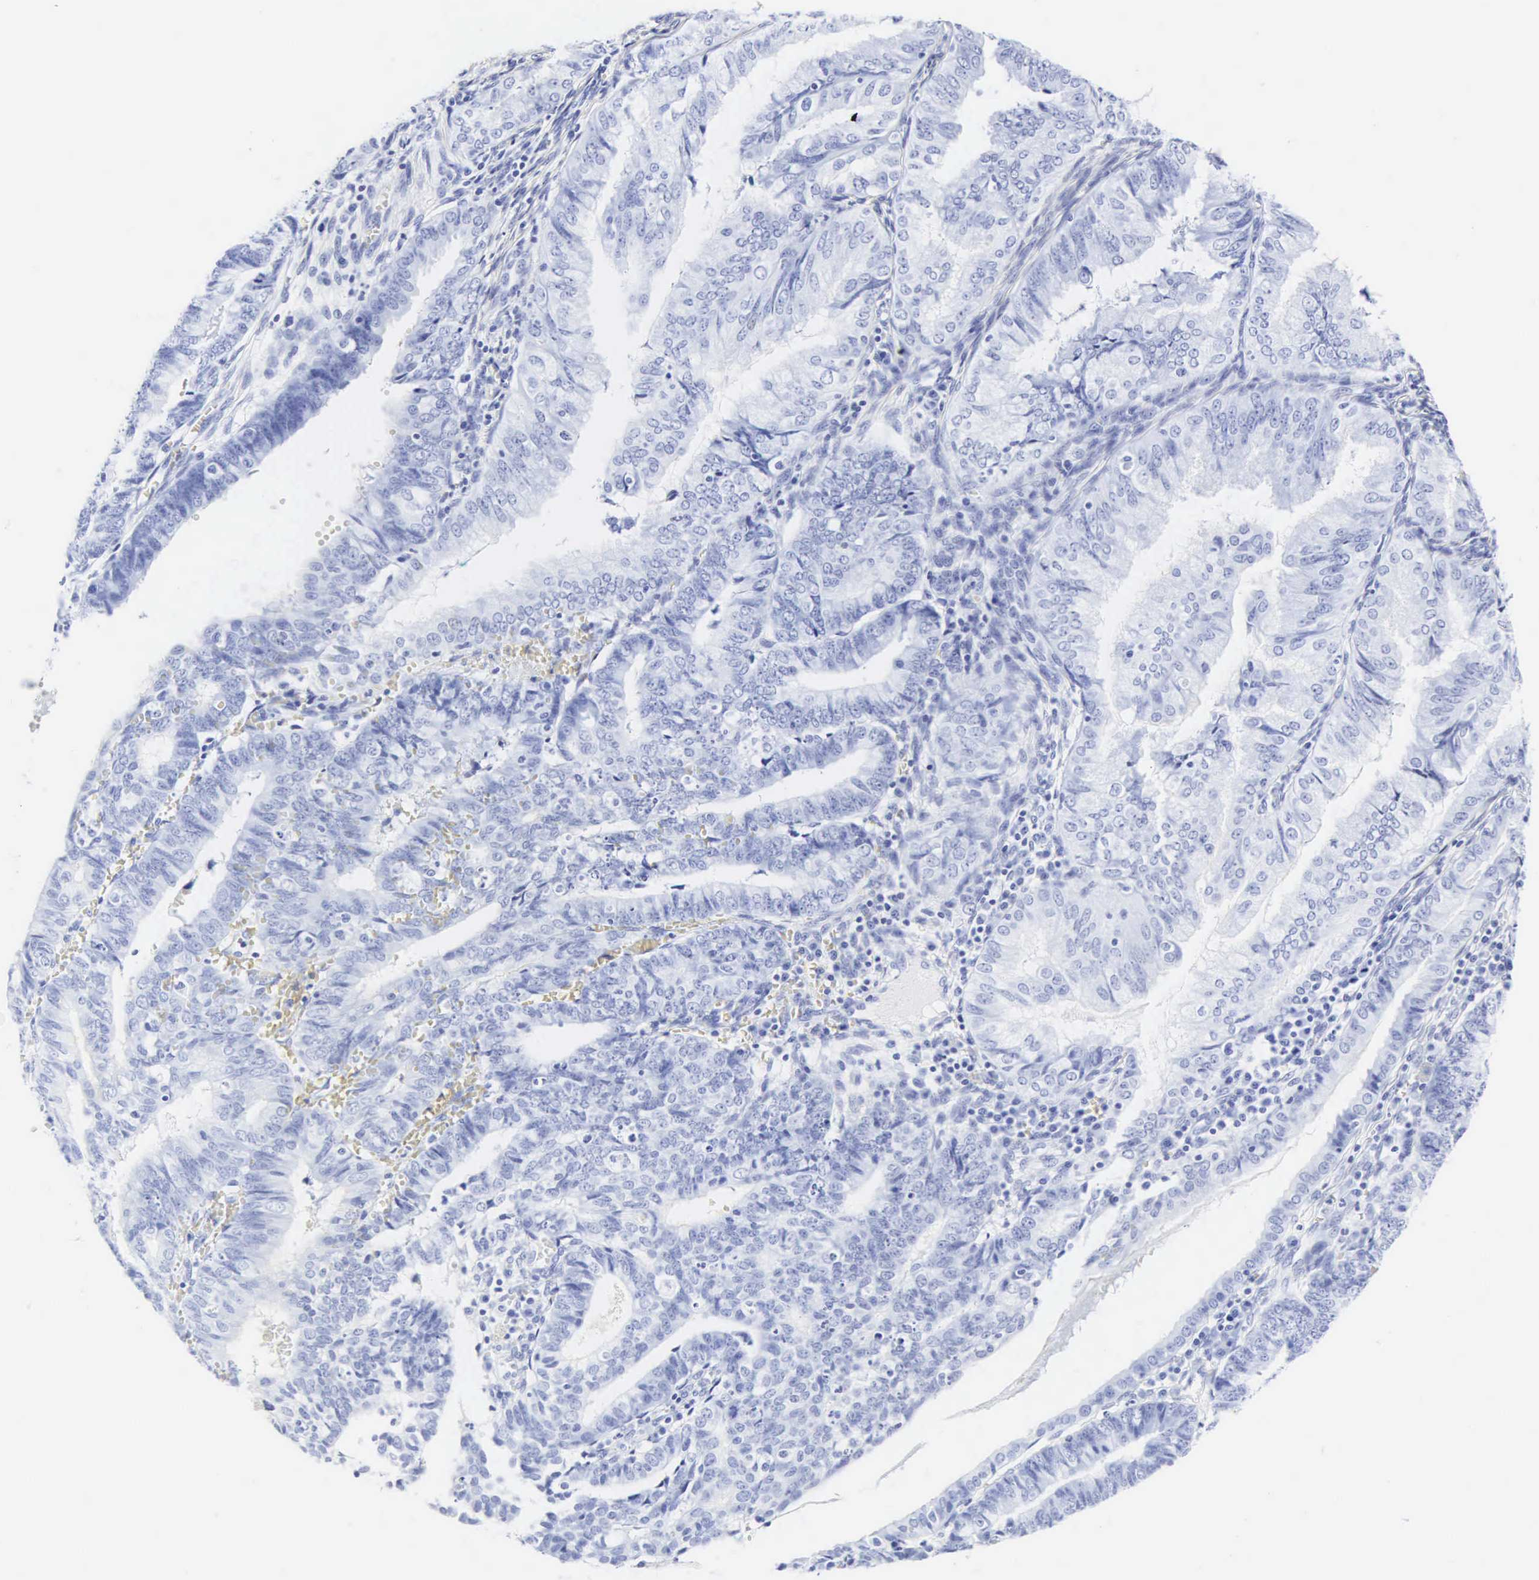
{"staining": {"intensity": "negative", "quantity": "none", "location": "none"}, "tissue": "endometrial cancer", "cell_type": "Tumor cells", "image_type": "cancer", "snomed": [{"axis": "morphology", "description": "Adenocarcinoma, NOS"}, {"axis": "topography", "description": "Endometrium"}], "caption": "A photomicrograph of endometrial cancer (adenocarcinoma) stained for a protein exhibits no brown staining in tumor cells. (DAB (3,3'-diaminobenzidine) IHC with hematoxylin counter stain).", "gene": "CGB3", "patient": {"sex": "female", "age": 66}}